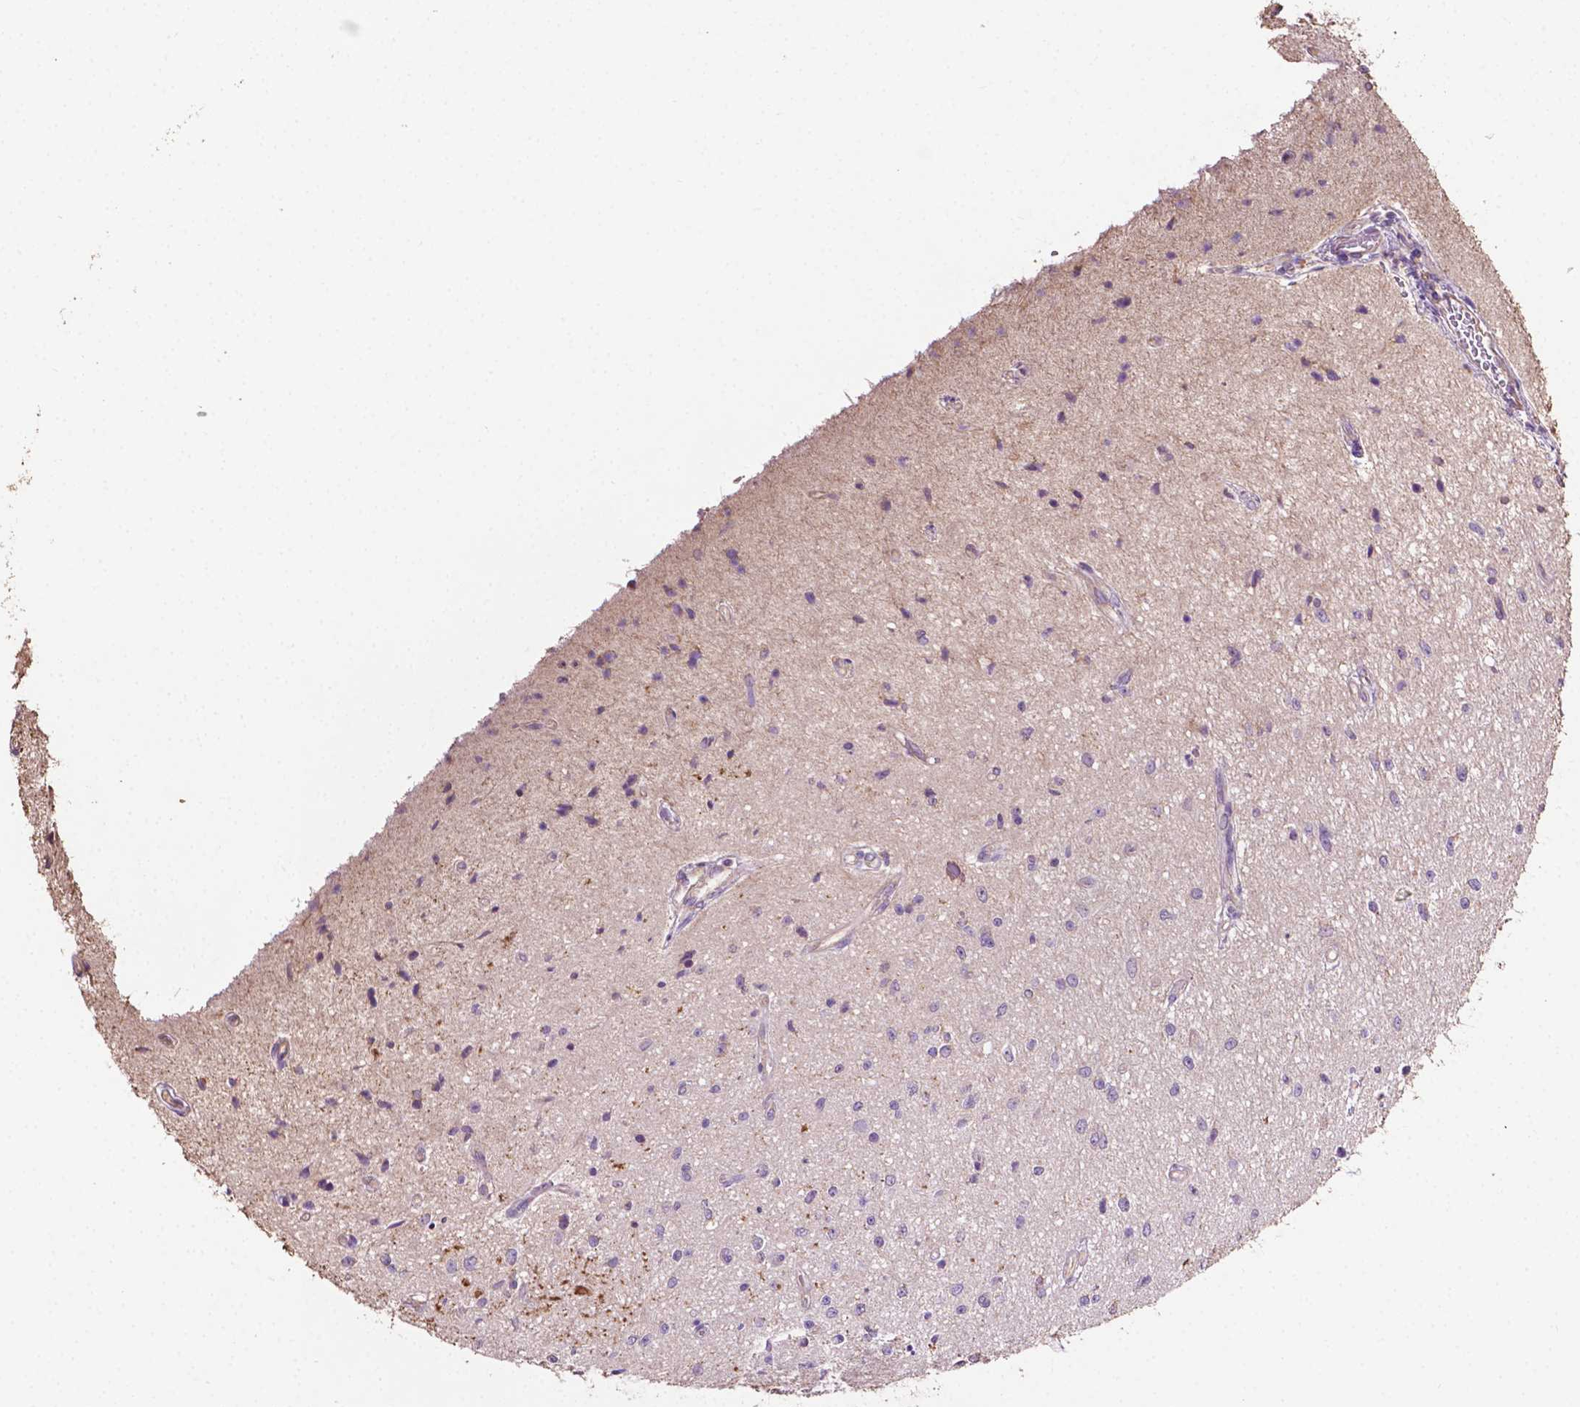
{"staining": {"intensity": "negative", "quantity": "none", "location": "none"}, "tissue": "glioma", "cell_type": "Tumor cells", "image_type": "cancer", "snomed": [{"axis": "morphology", "description": "Glioma, malignant, Low grade"}, {"axis": "topography", "description": "Cerebellum"}], "caption": "A high-resolution photomicrograph shows IHC staining of glioma, which exhibits no significant positivity in tumor cells.", "gene": "LRR1", "patient": {"sex": "female", "age": 14}}